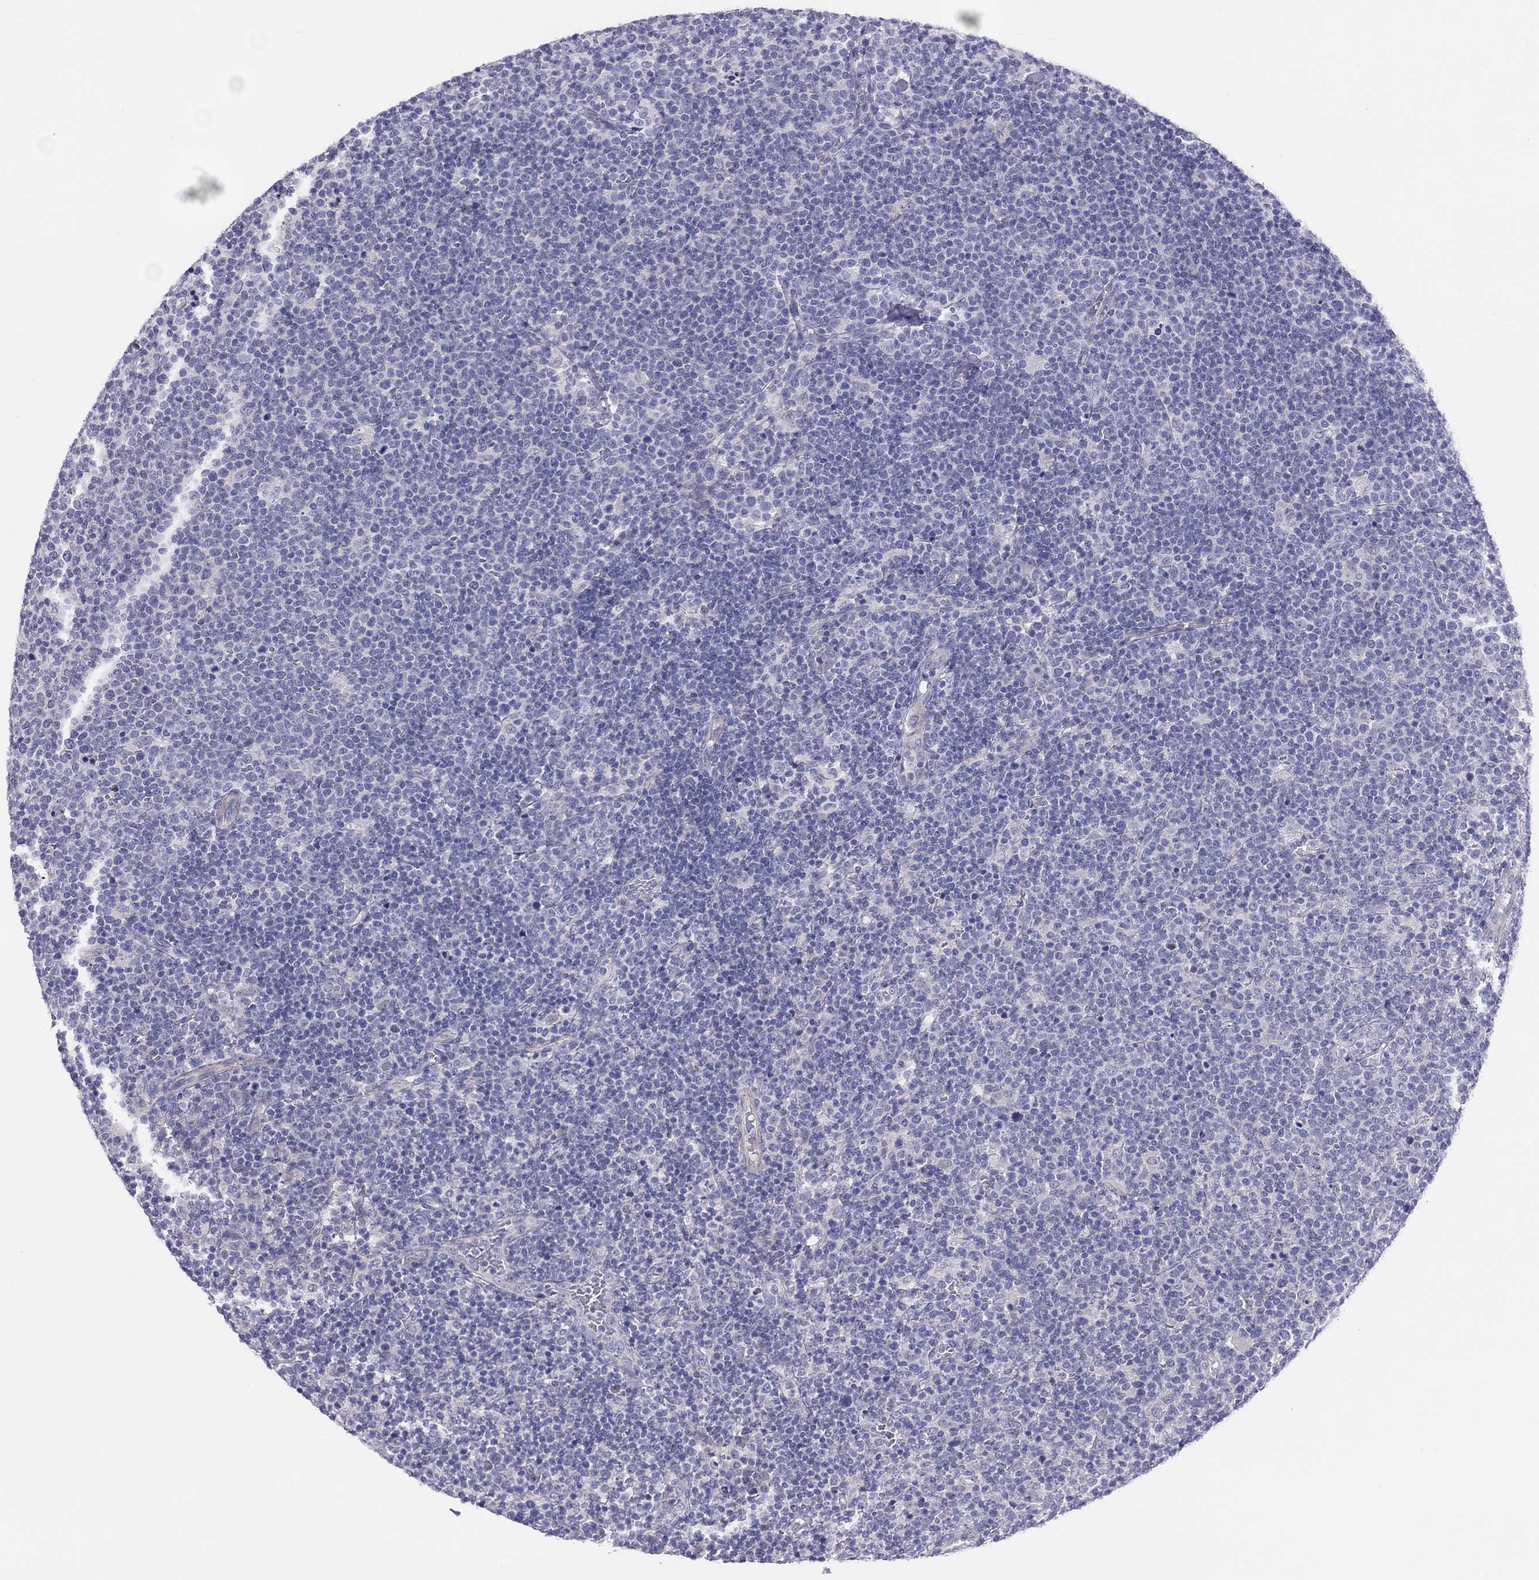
{"staining": {"intensity": "negative", "quantity": "none", "location": "none"}, "tissue": "lymphoma", "cell_type": "Tumor cells", "image_type": "cancer", "snomed": [{"axis": "morphology", "description": "Malignant lymphoma, non-Hodgkin's type, High grade"}, {"axis": "topography", "description": "Lymph node"}], "caption": "Tumor cells show no significant staining in malignant lymphoma, non-Hodgkin's type (high-grade).", "gene": "MGAT4C", "patient": {"sex": "male", "age": 61}}